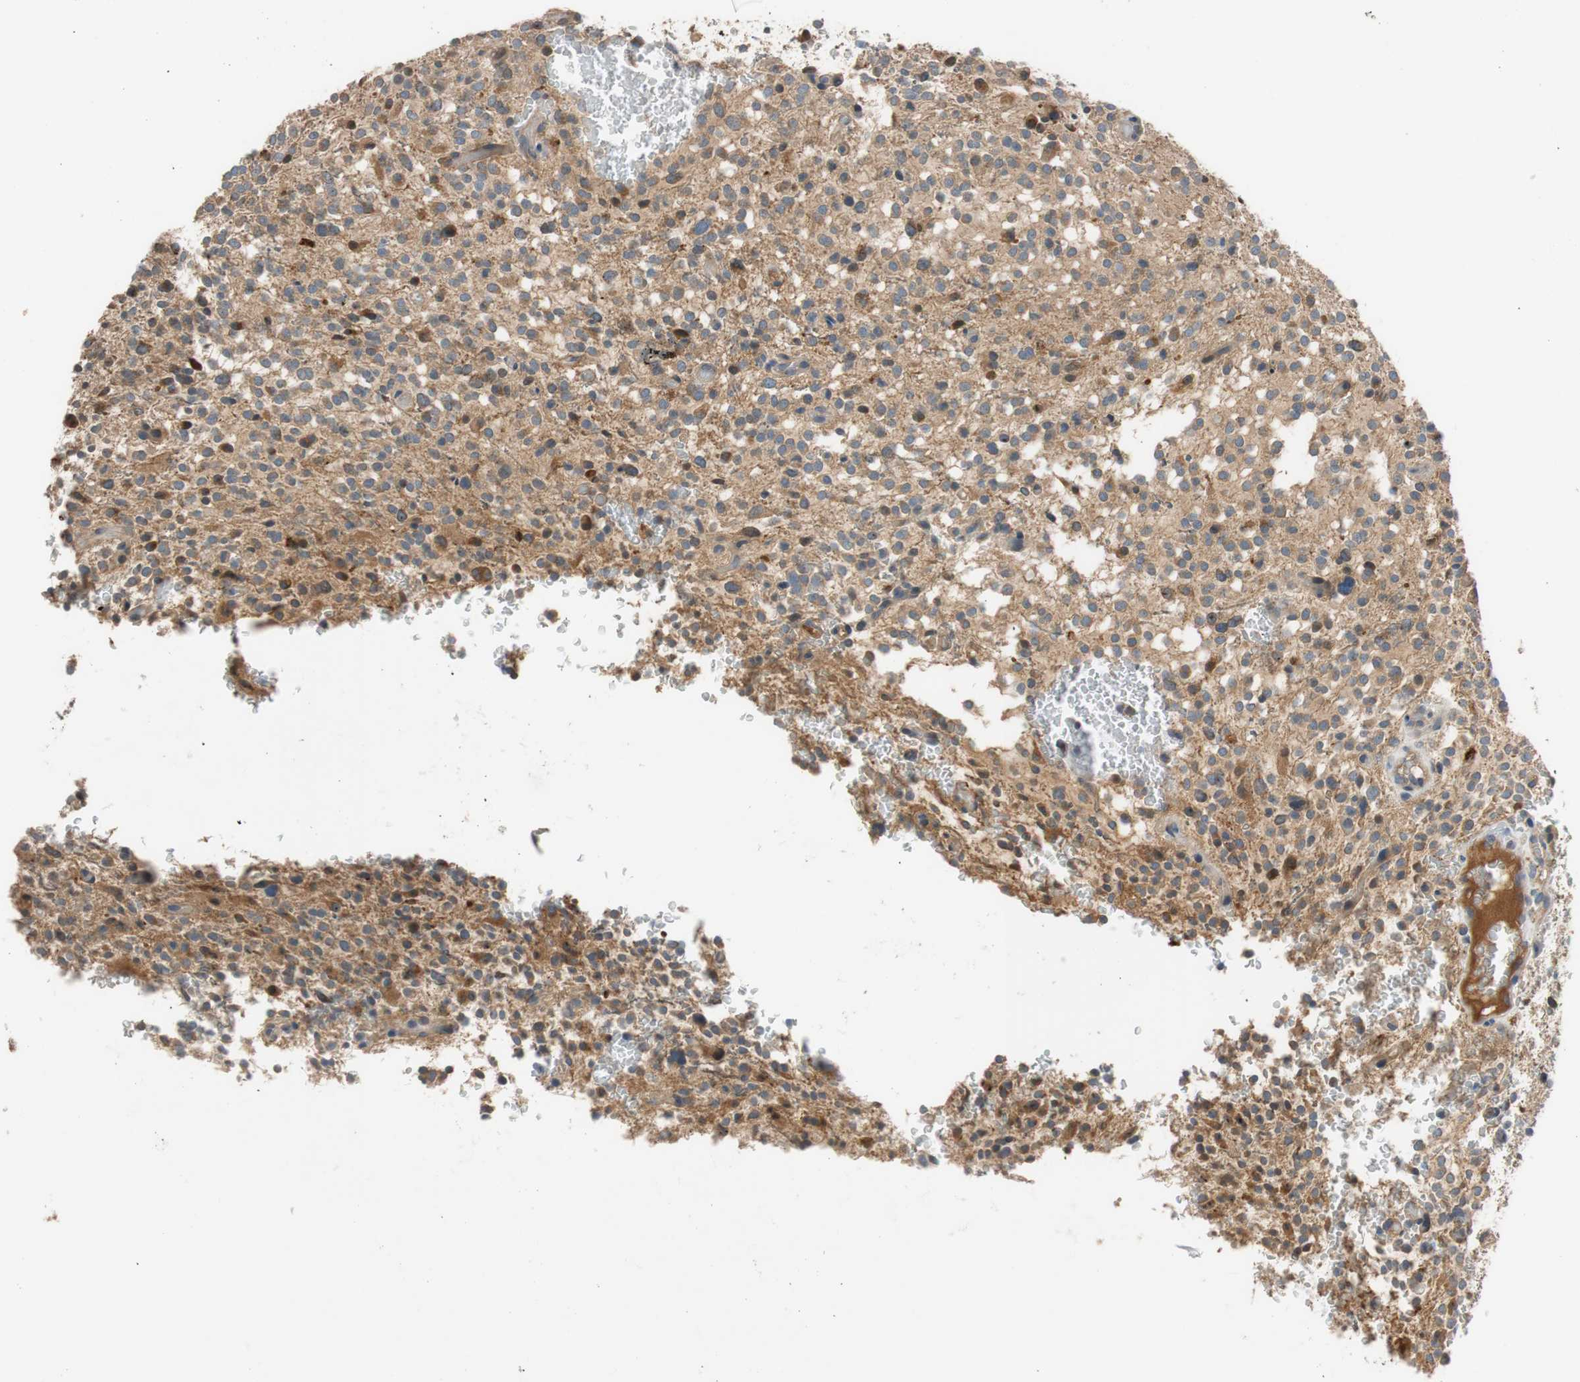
{"staining": {"intensity": "negative", "quantity": "none", "location": "none"}, "tissue": "glioma", "cell_type": "Tumor cells", "image_type": "cancer", "snomed": [{"axis": "morphology", "description": "Glioma, malignant, High grade"}, {"axis": "topography", "description": "Brain"}], "caption": "A high-resolution image shows immunohistochemistry (IHC) staining of malignant high-grade glioma, which reveals no significant expression in tumor cells.", "gene": "C4A", "patient": {"sex": "male", "age": 48}}